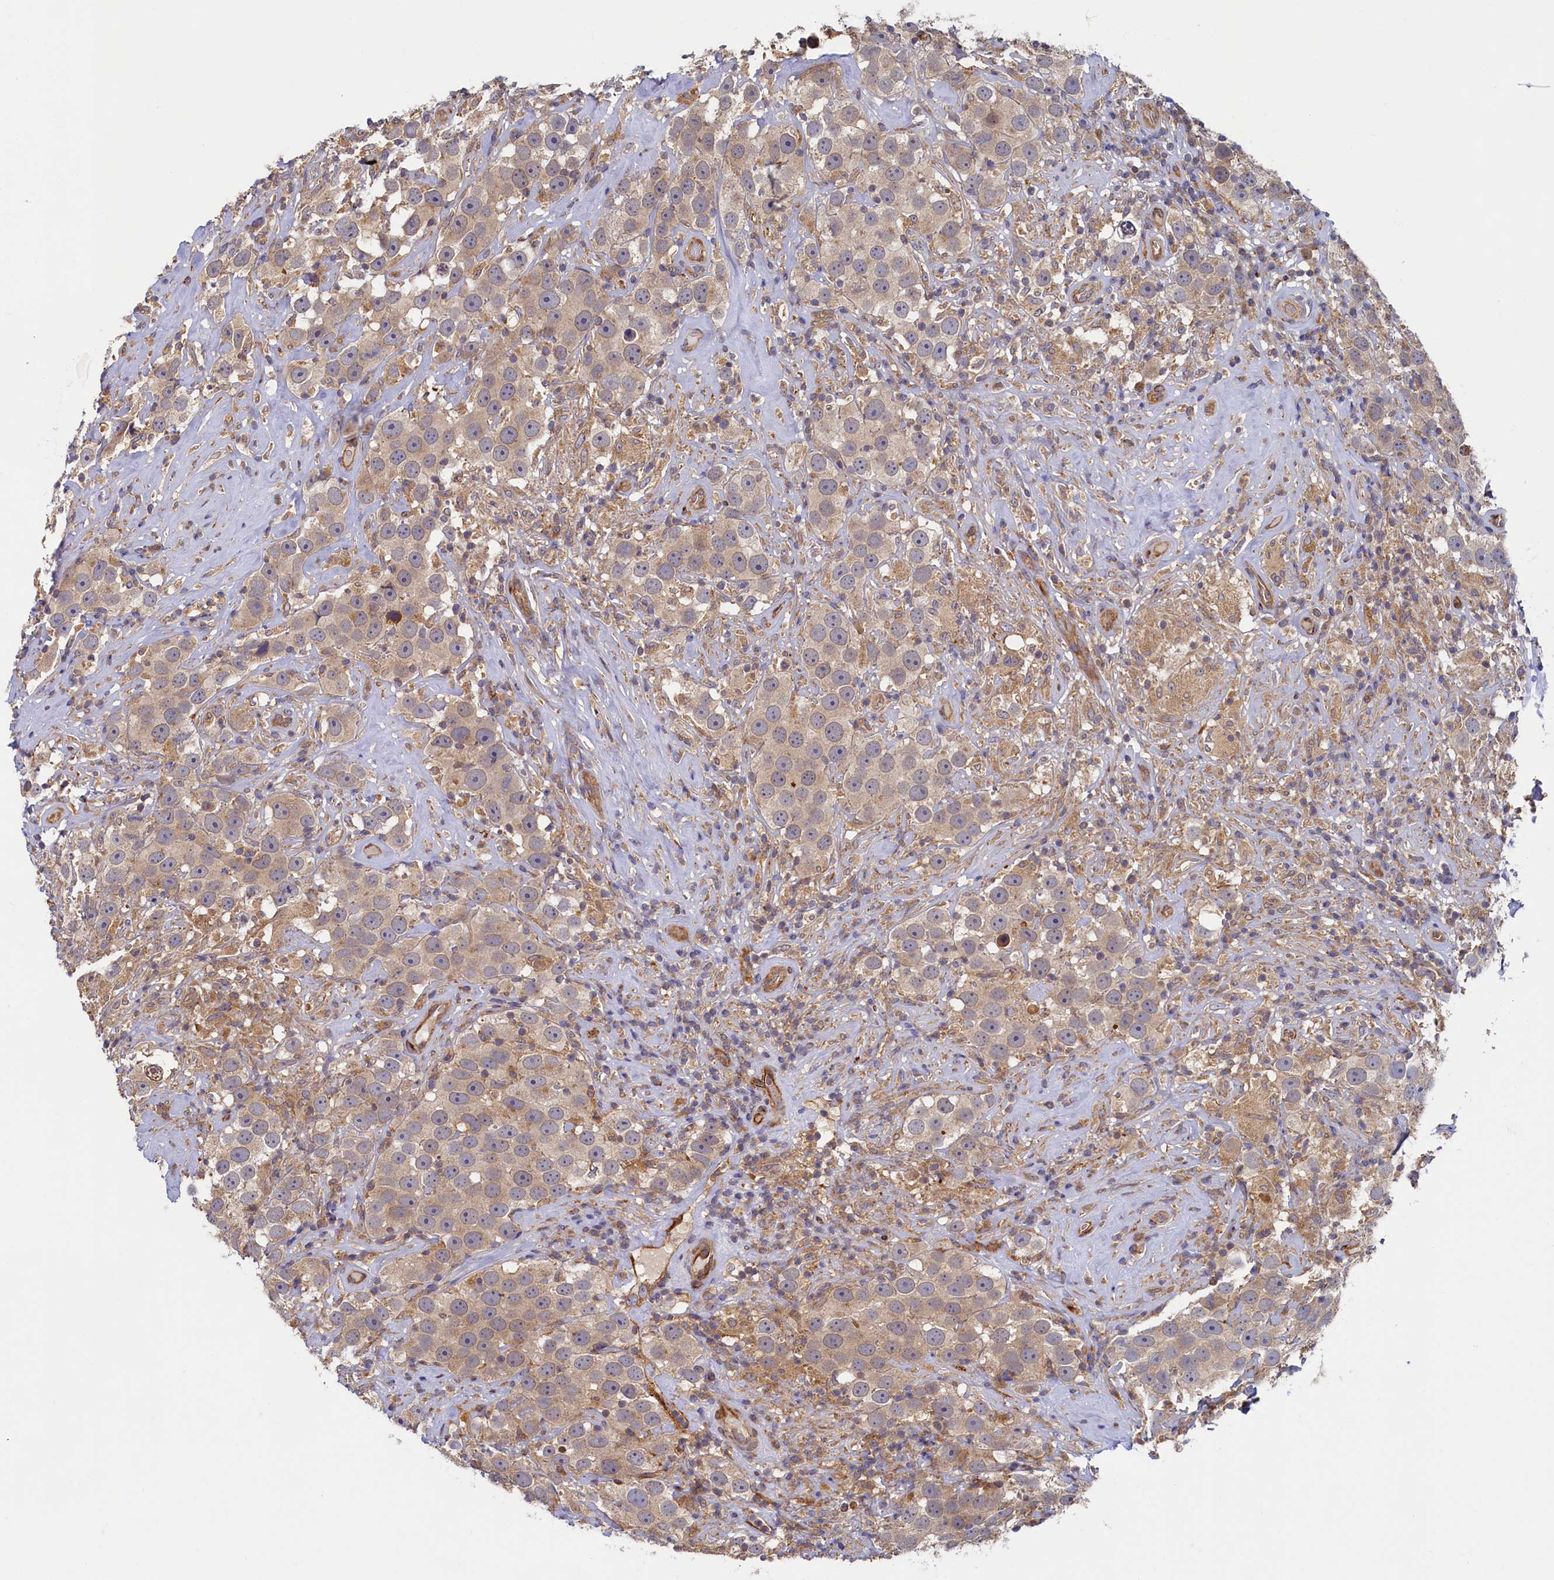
{"staining": {"intensity": "weak", "quantity": "<25%", "location": "cytoplasmic/membranous"}, "tissue": "testis cancer", "cell_type": "Tumor cells", "image_type": "cancer", "snomed": [{"axis": "morphology", "description": "Seminoma, NOS"}, {"axis": "topography", "description": "Testis"}], "caption": "Protein analysis of seminoma (testis) exhibits no significant expression in tumor cells.", "gene": "STX12", "patient": {"sex": "male", "age": 49}}